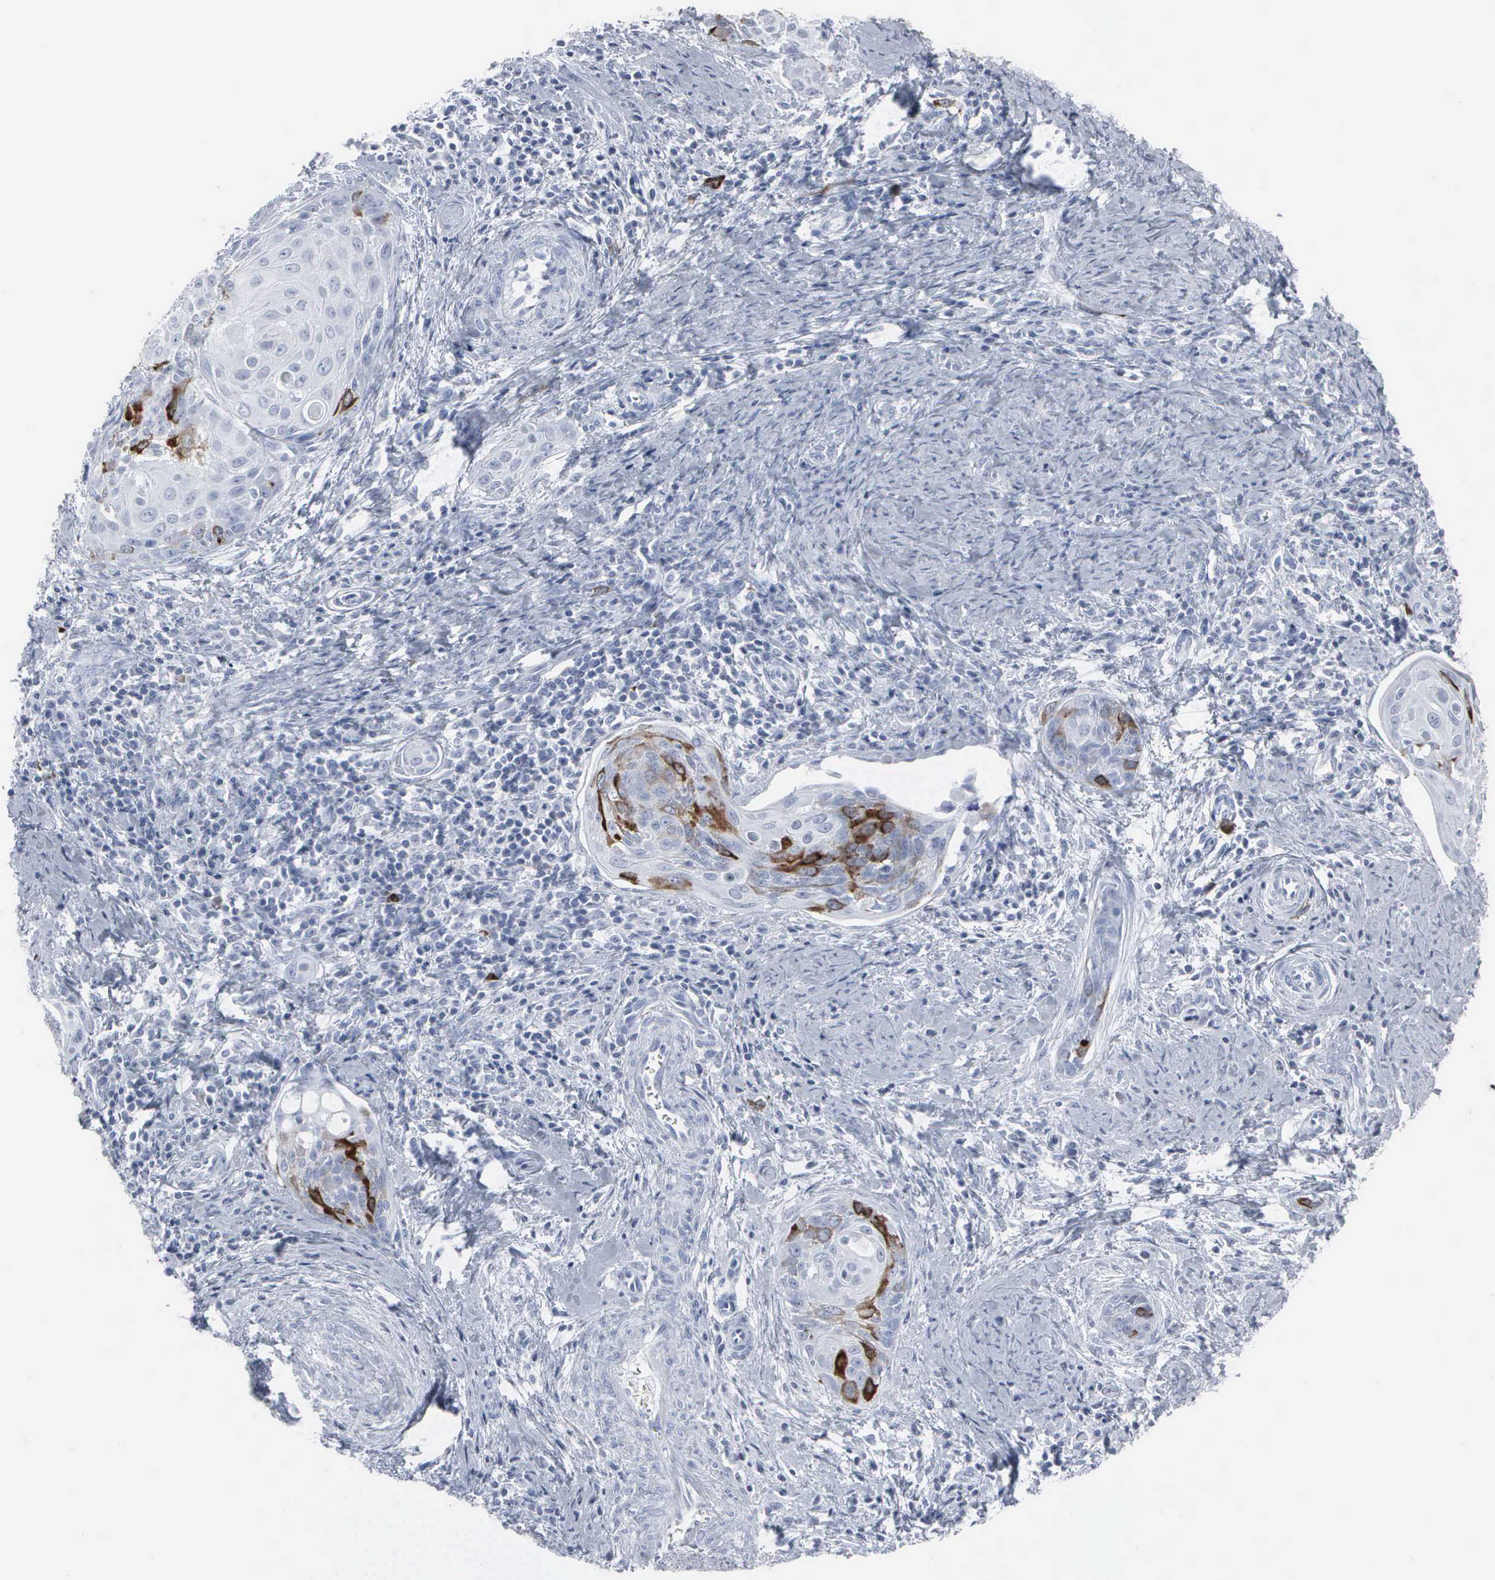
{"staining": {"intensity": "strong", "quantity": "<25%", "location": "cytoplasmic/membranous,nuclear"}, "tissue": "cervical cancer", "cell_type": "Tumor cells", "image_type": "cancer", "snomed": [{"axis": "morphology", "description": "Squamous cell carcinoma, NOS"}, {"axis": "topography", "description": "Cervix"}], "caption": "The photomicrograph demonstrates a brown stain indicating the presence of a protein in the cytoplasmic/membranous and nuclear of tumor cells in cervical squamous cell carcinoma.", "gene": "CCNB1", "patient": {"sex": "female", "age": 33}}